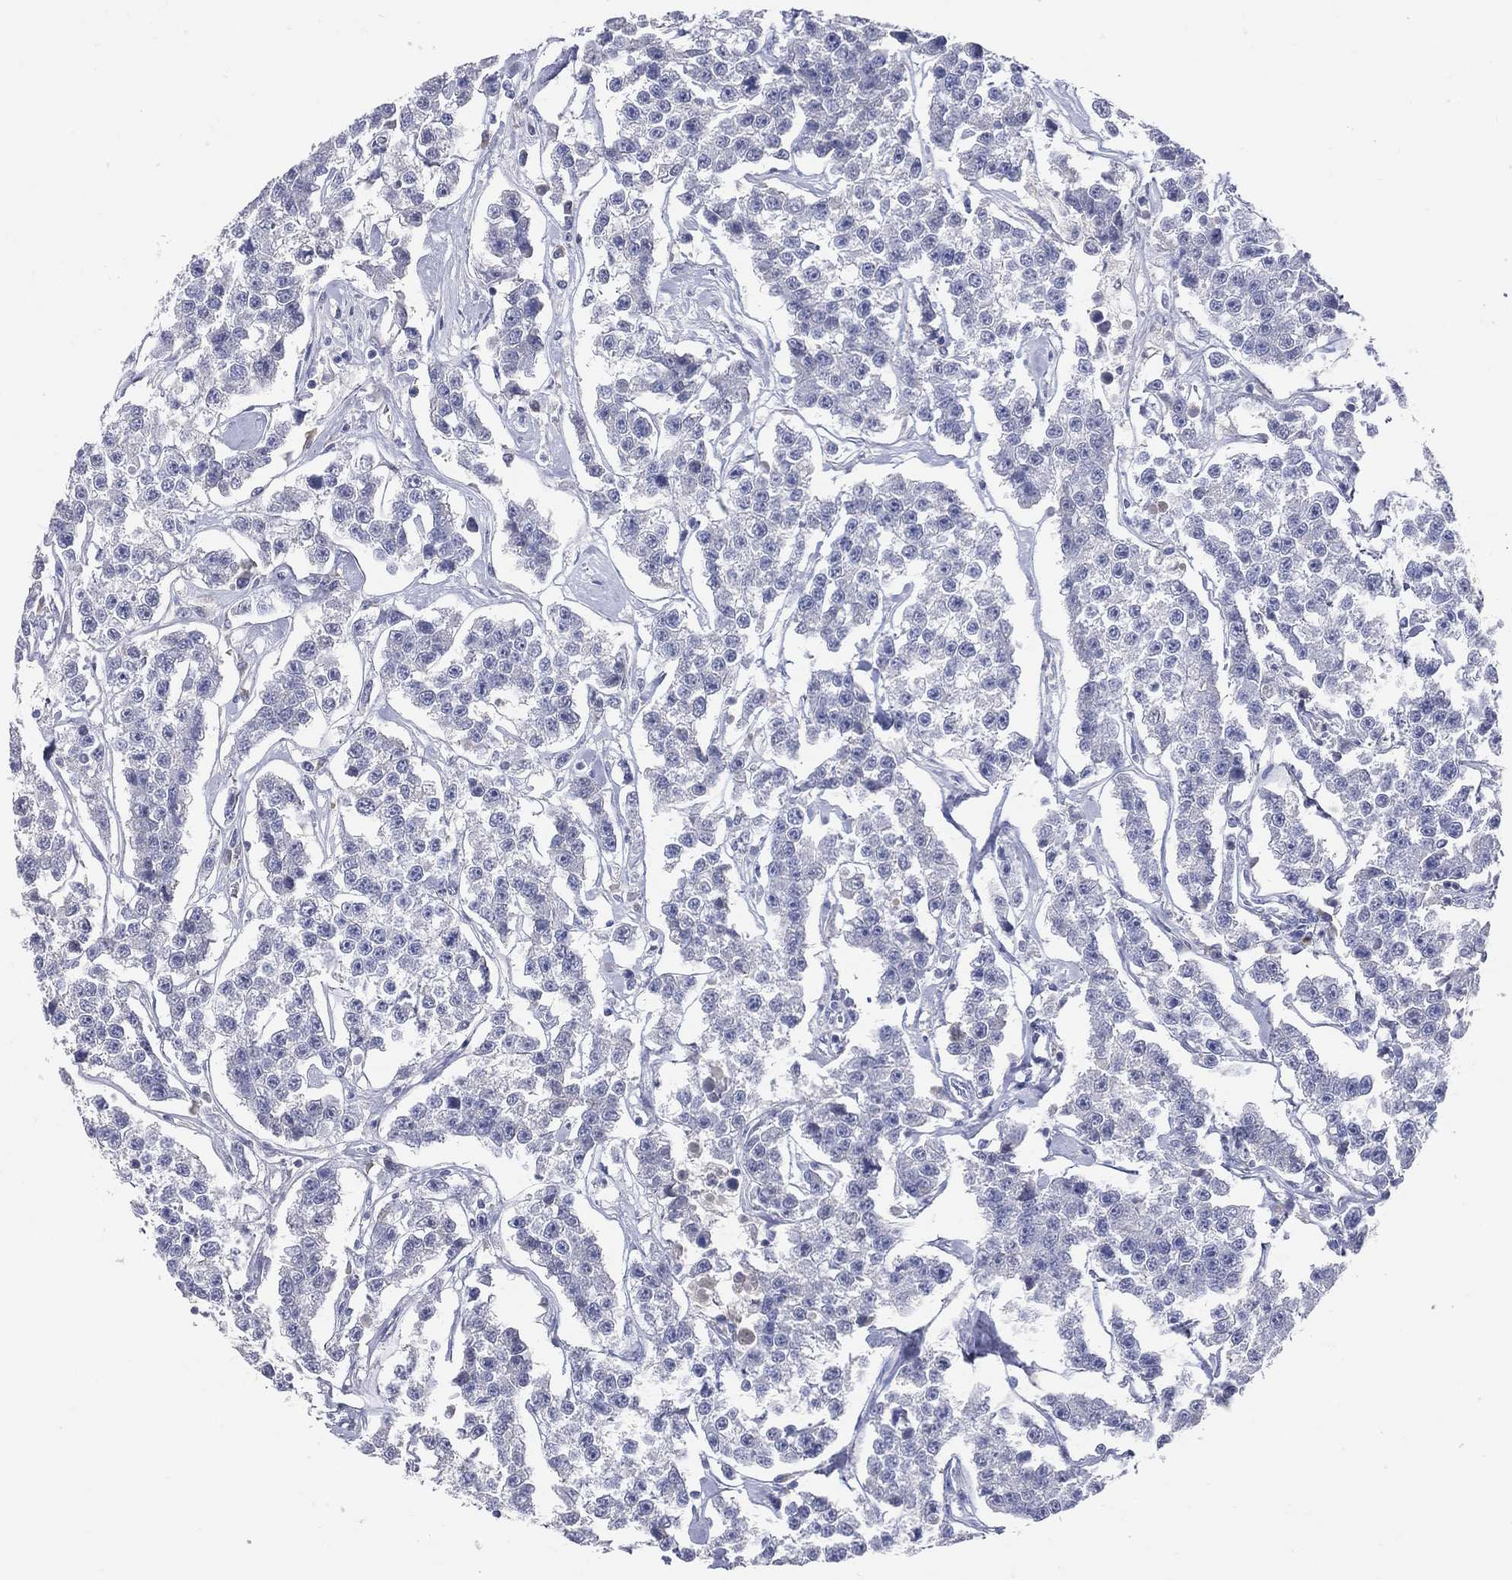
{"staining": {"intensity": "negative", "quantity": "none", "location": "none"}, "tissue": "testis cancer", "cell_type": "Tumor cells", "image_type": "cancer", "snomed": [{"axis": "morphology", "description": "Seminoma, NOS"}, {"axis": "topography", "description": "Testis"}], "caption": "Protein analysis of testis cancer (seminoma) exhibits no significant staining in tumor cells.", "gene": "LAT", "patient": {"sex": "male", "age": 59}}